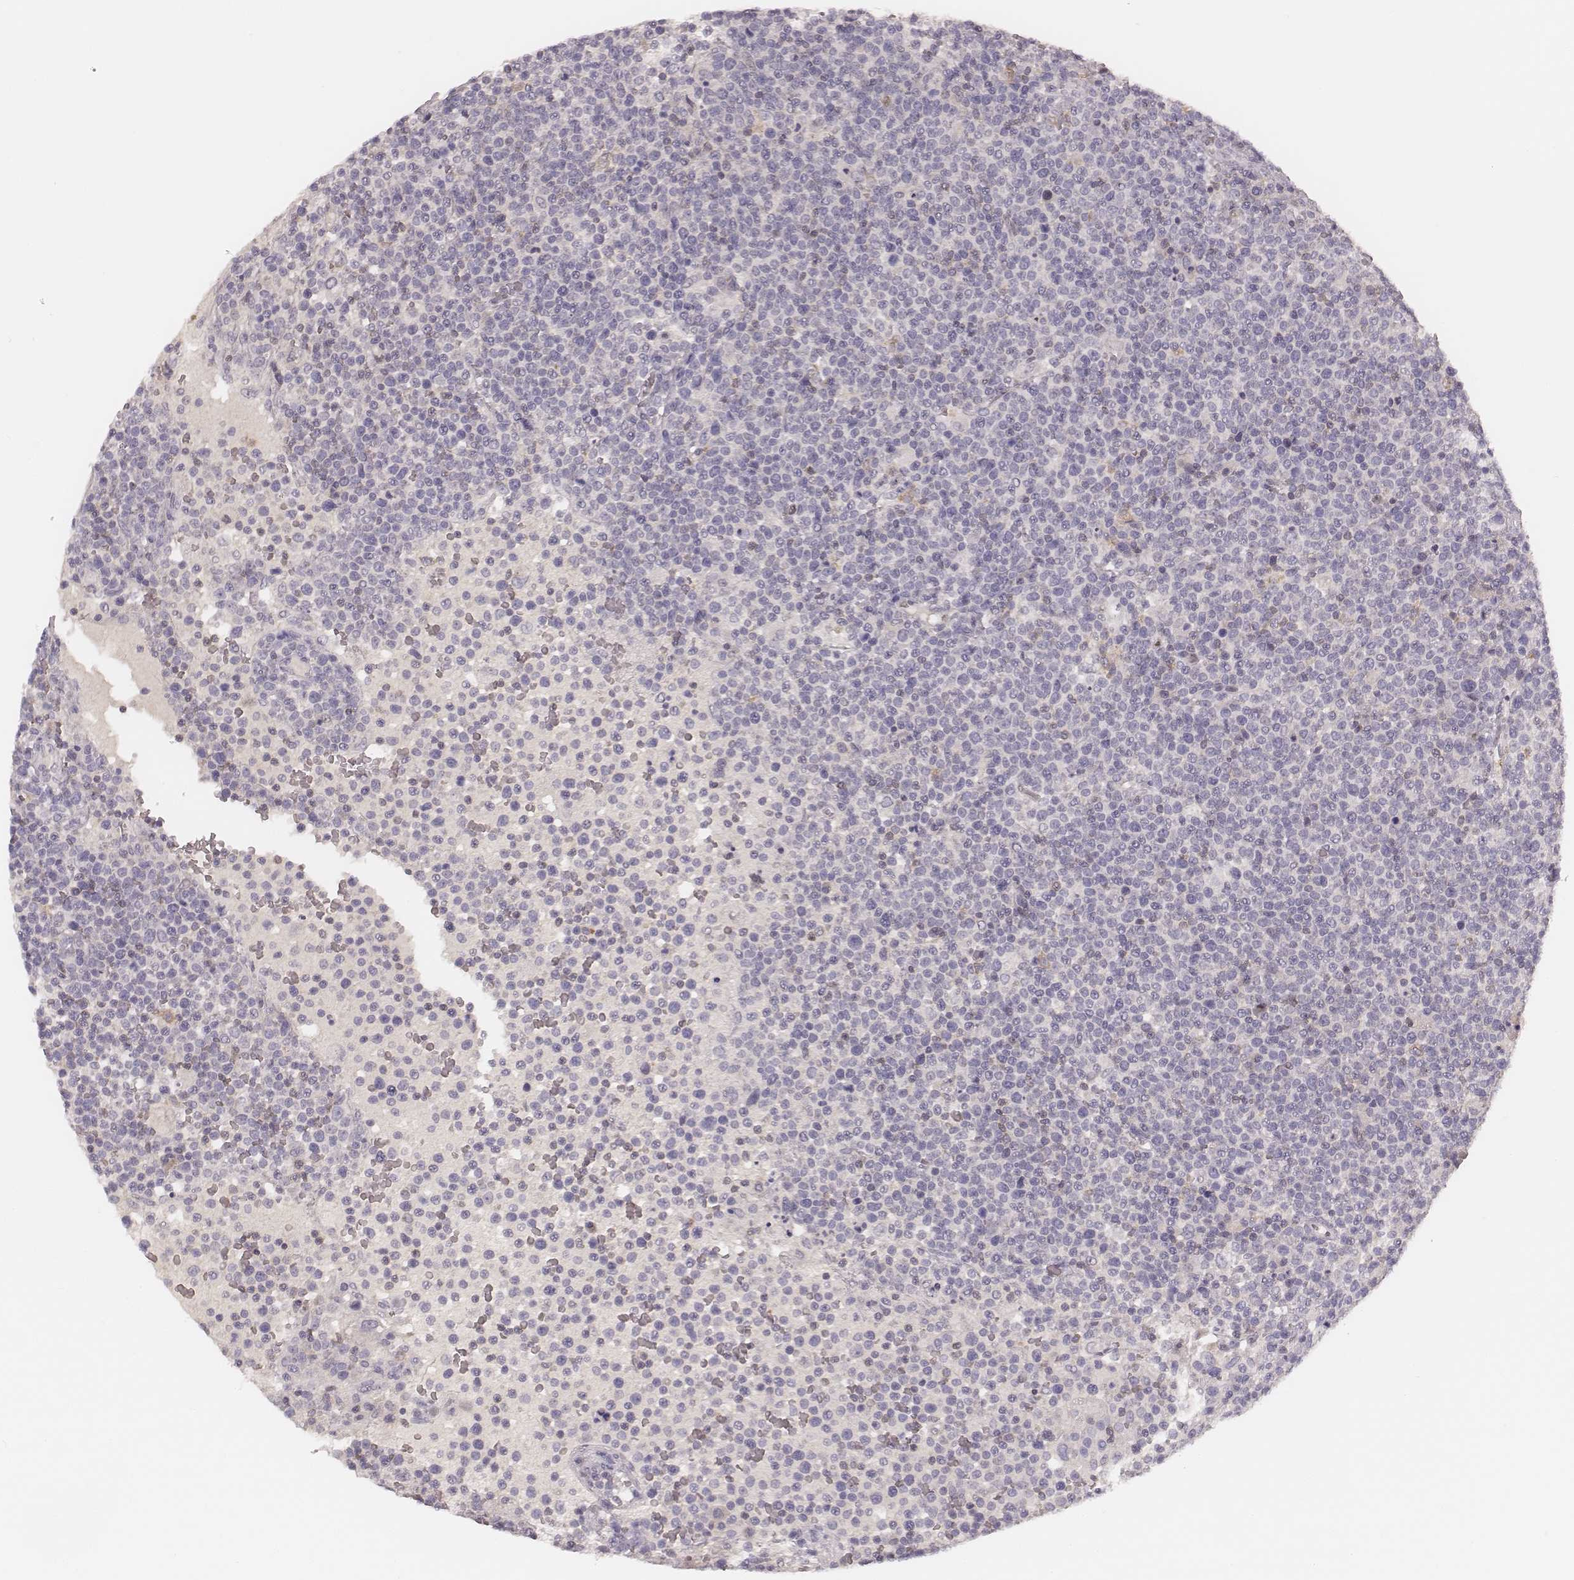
{"staining": {"intensity": "negative", "quantity": "none", "location": "none"}, "tissue": "lymphoma", "cell_type": "Tumor cells", "image_type": "cancer", "snomed": [{"axis": "morphology", "description": "Malignant lymphoma, non-Hodgkin's type, High grade"}, {"axis": "topography", "description": "Lymph node"}], "caption": "IHC photomicrograph of human high-grade malignant lymphoma, non-Hodgkin's type stained for a protein (brown), which displays no expression in tumor cells.", "gene": "MSX1", "patient": {"sex": "male", "age": 61}}